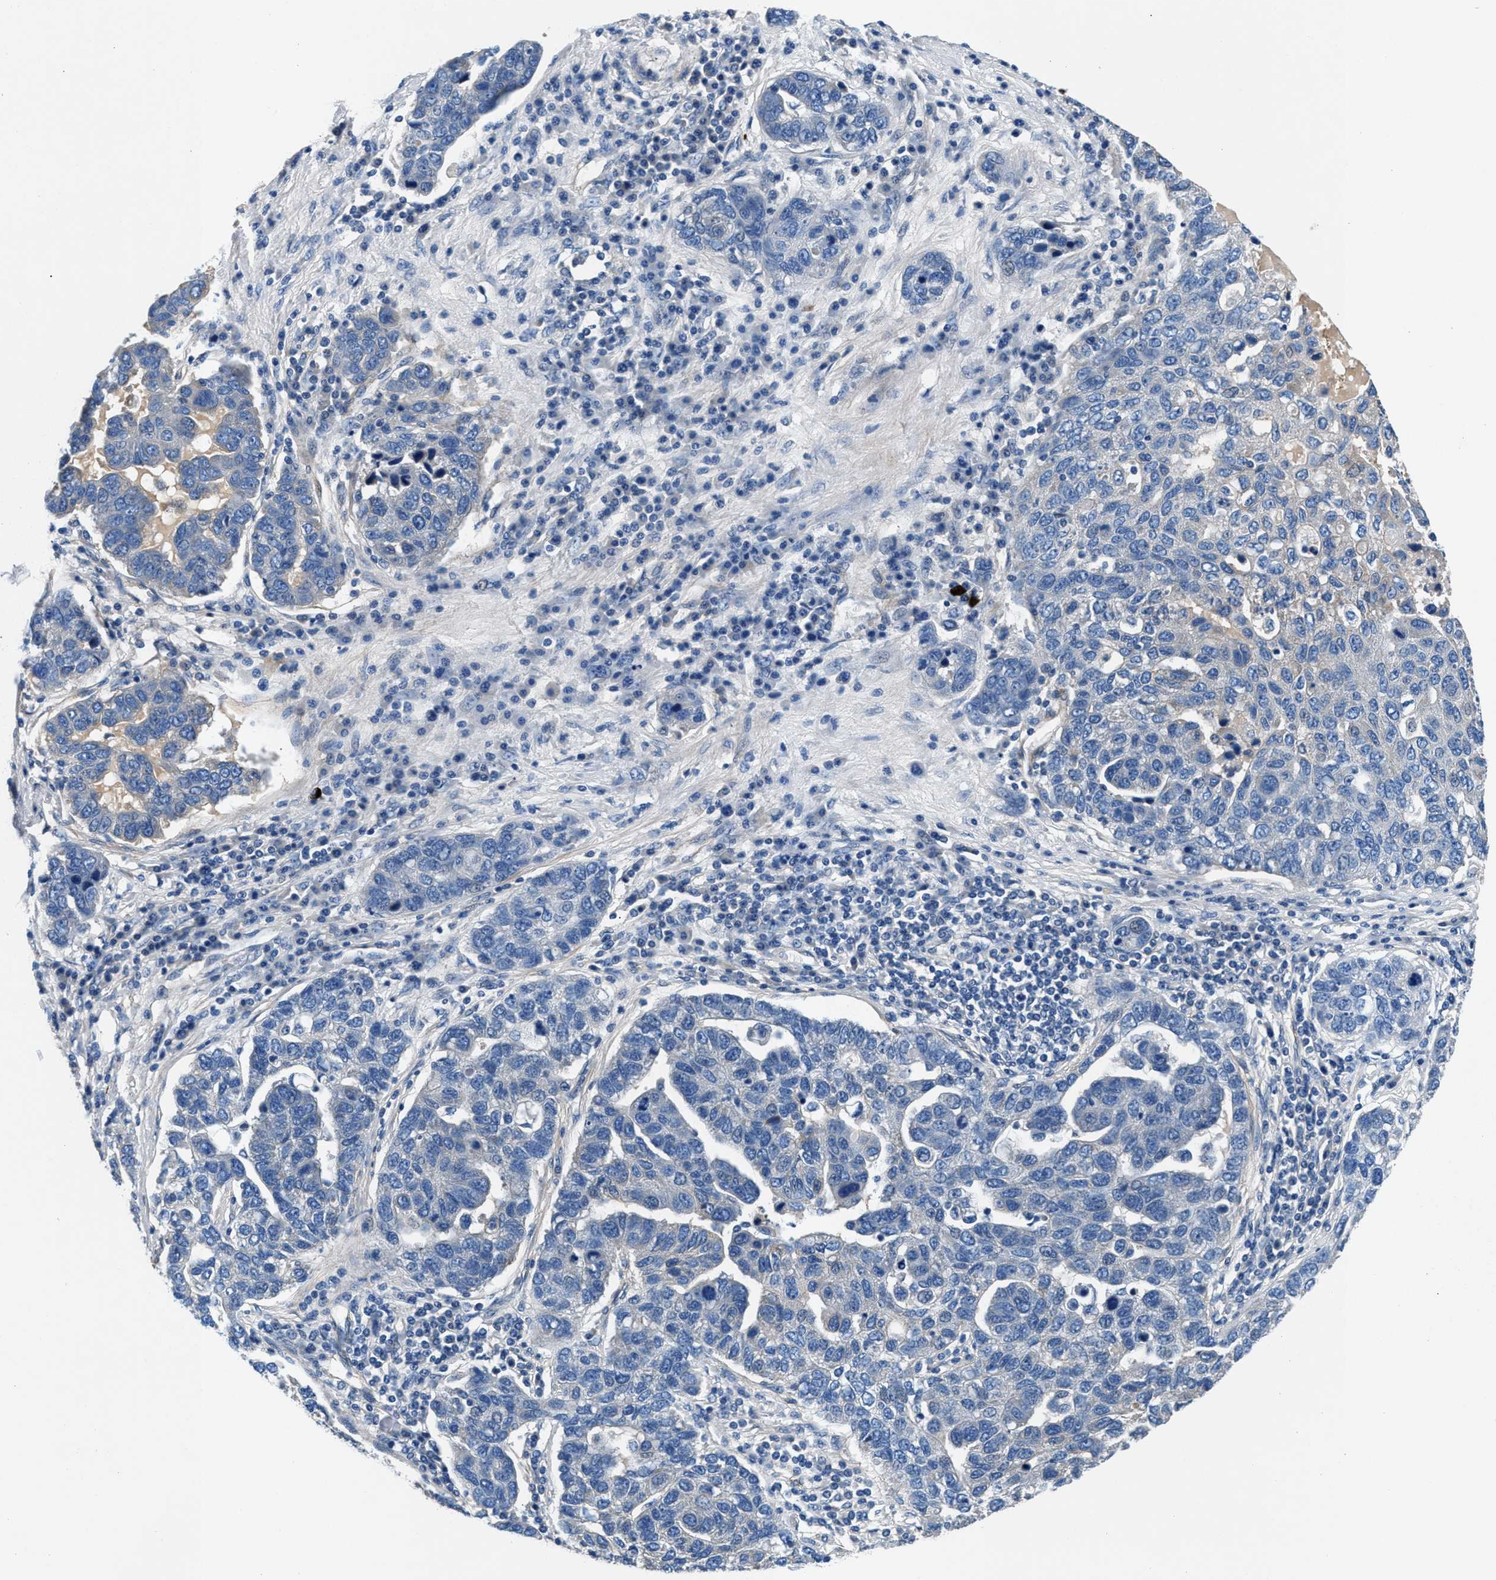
{"staining": {"intensity": "negative", "quantity": "none", "location": "none"}, "tissue": "pancreatic cancer", "cell_type": "Tumor cells", "image_type": "cancer", "snomed": [{"axis": "morphology", "description": "Adenocarcinoma, NOS"}, {"axis": "topography", "description": "Pancreas"}], "caption": "A photomicrograph of pancreatic cancer (adenocarcinoma) stained for a protein exhibits no brown staining in tumor cells.", "gene": "CDRT4", "patient": {"sex": "female", "age": 61}}